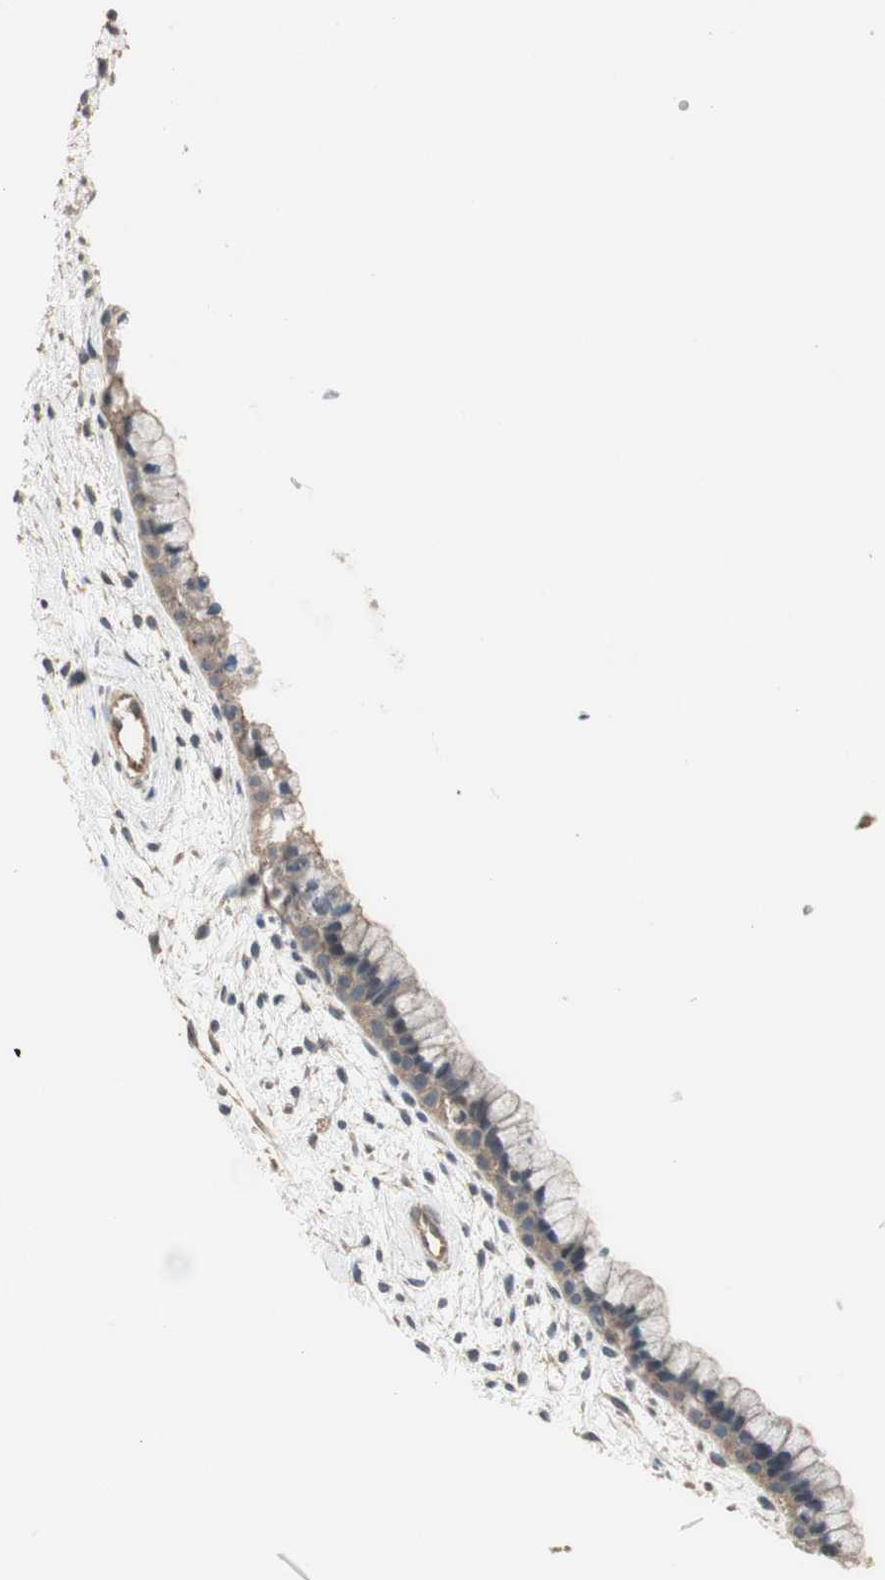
{"staining": {"intensity": "weak", "quantity": ">75%", "location": "cytoplasmic/membranous"}, "tissue": "cervix", "cell_type": "Glandular cells", "image_type": "normal", "snomed": [{"axis": "morphology", "description": "Normal tissue, NOS"}, {"axis": "topography", "description": "Cervix"}], "caption": "Brown immunohistochemical staining in normal human cervix reveals weak cytoplasmic/membranous expression in about >75% of glandular cells. (DAB IHC with brightfield microscopy, high magnification).", "gene": "MAP4K2", "patient": {"sex": "female", "age": 39}}